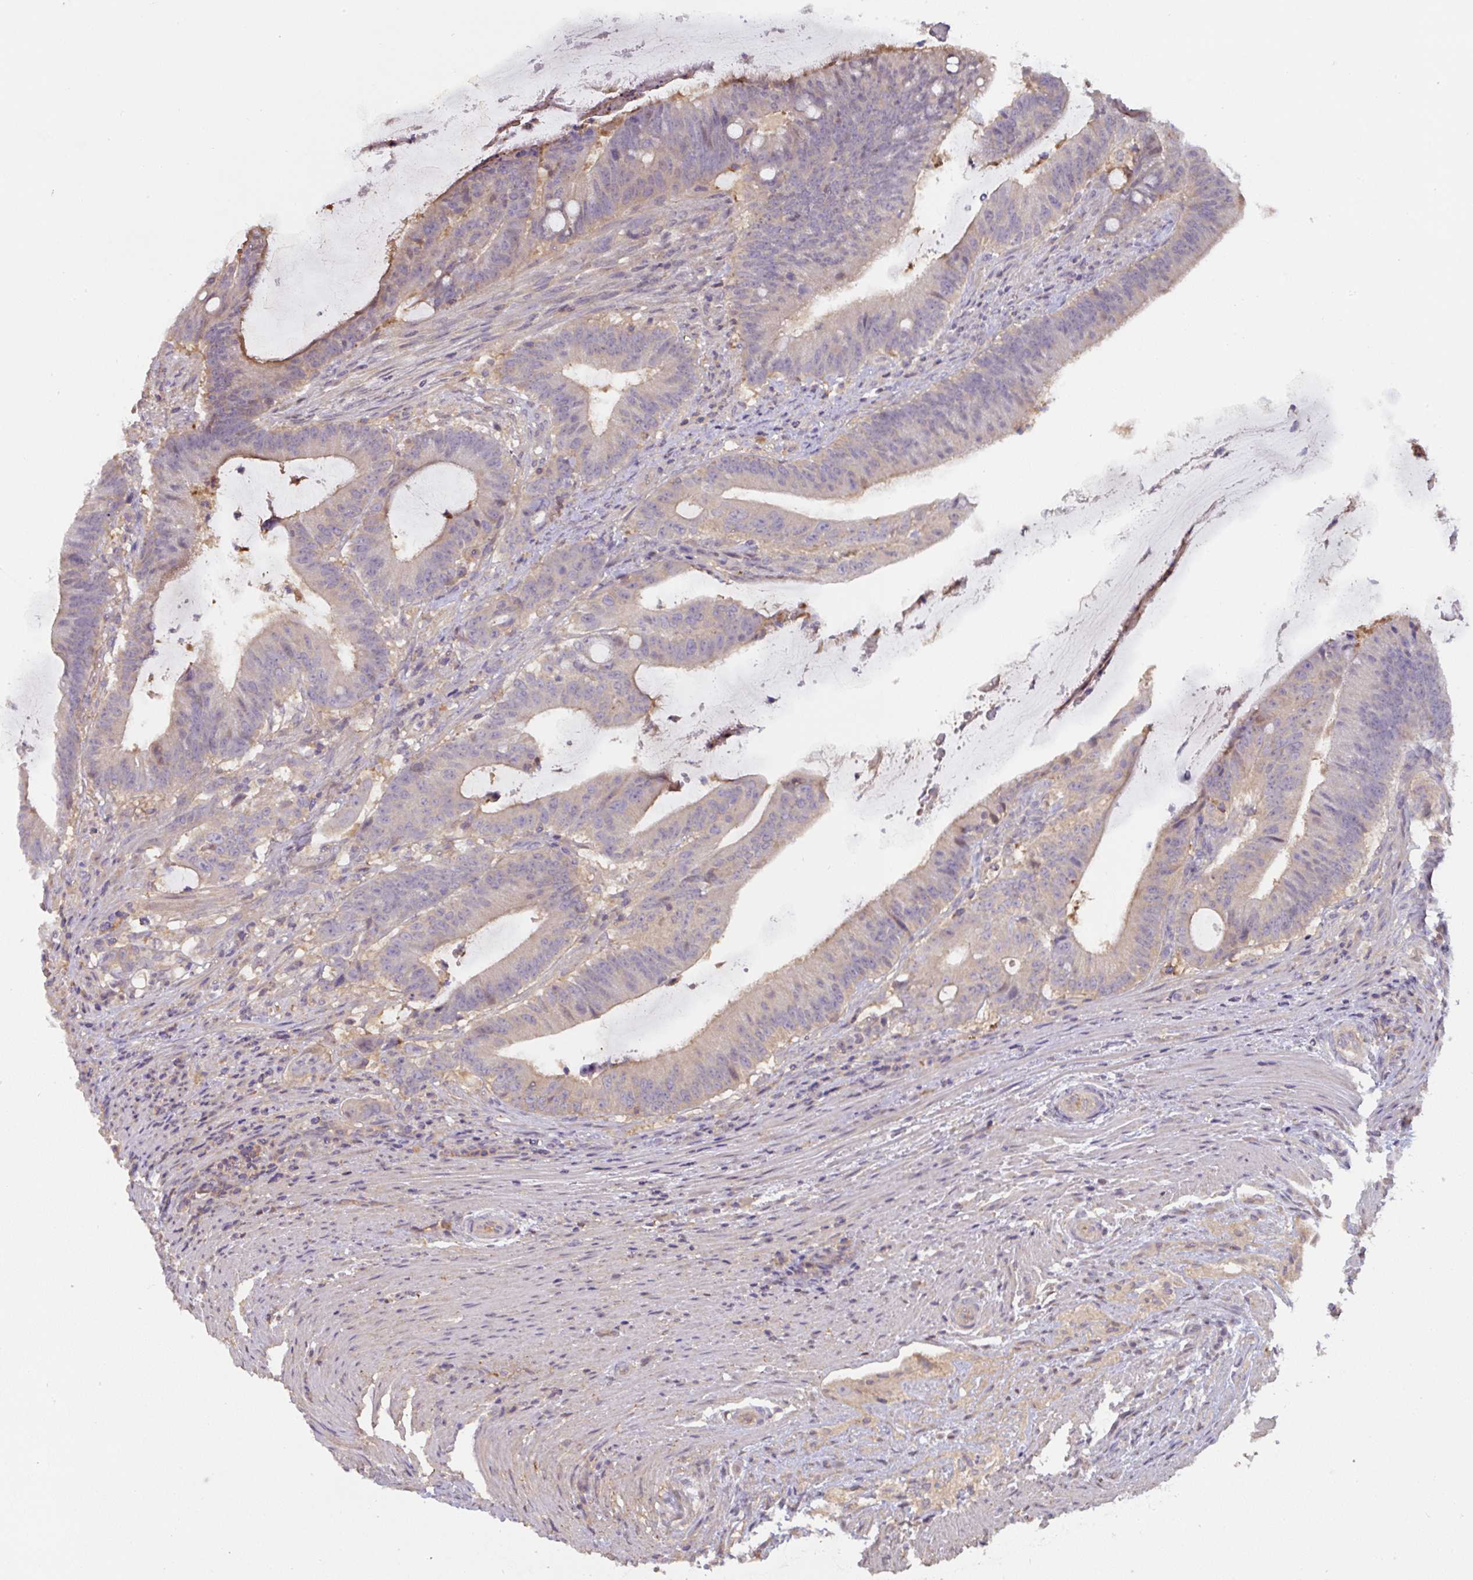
{"staining": {"intensity": "weak", "quantity": "25%-75%", "location": "cytoplasmic/membranous"}, "tissue": "colorectal cancer", "cell_type": "Tumor cells", "image_type": "cancer", "snomed": [{"axis": "morphology", "description": "Adenocarcinoma, NOS"}, {"axis": "topography", "description": "Colon"}], "caption": "Adenocarcinoma (colorectal) stained for a protein (brown) displays weak cytoplasmic/membranous positive positivity in approximately 25%-75% of tumor cells.", "gene": "ST13", "patient": {"sex": "female", "age": 43}}